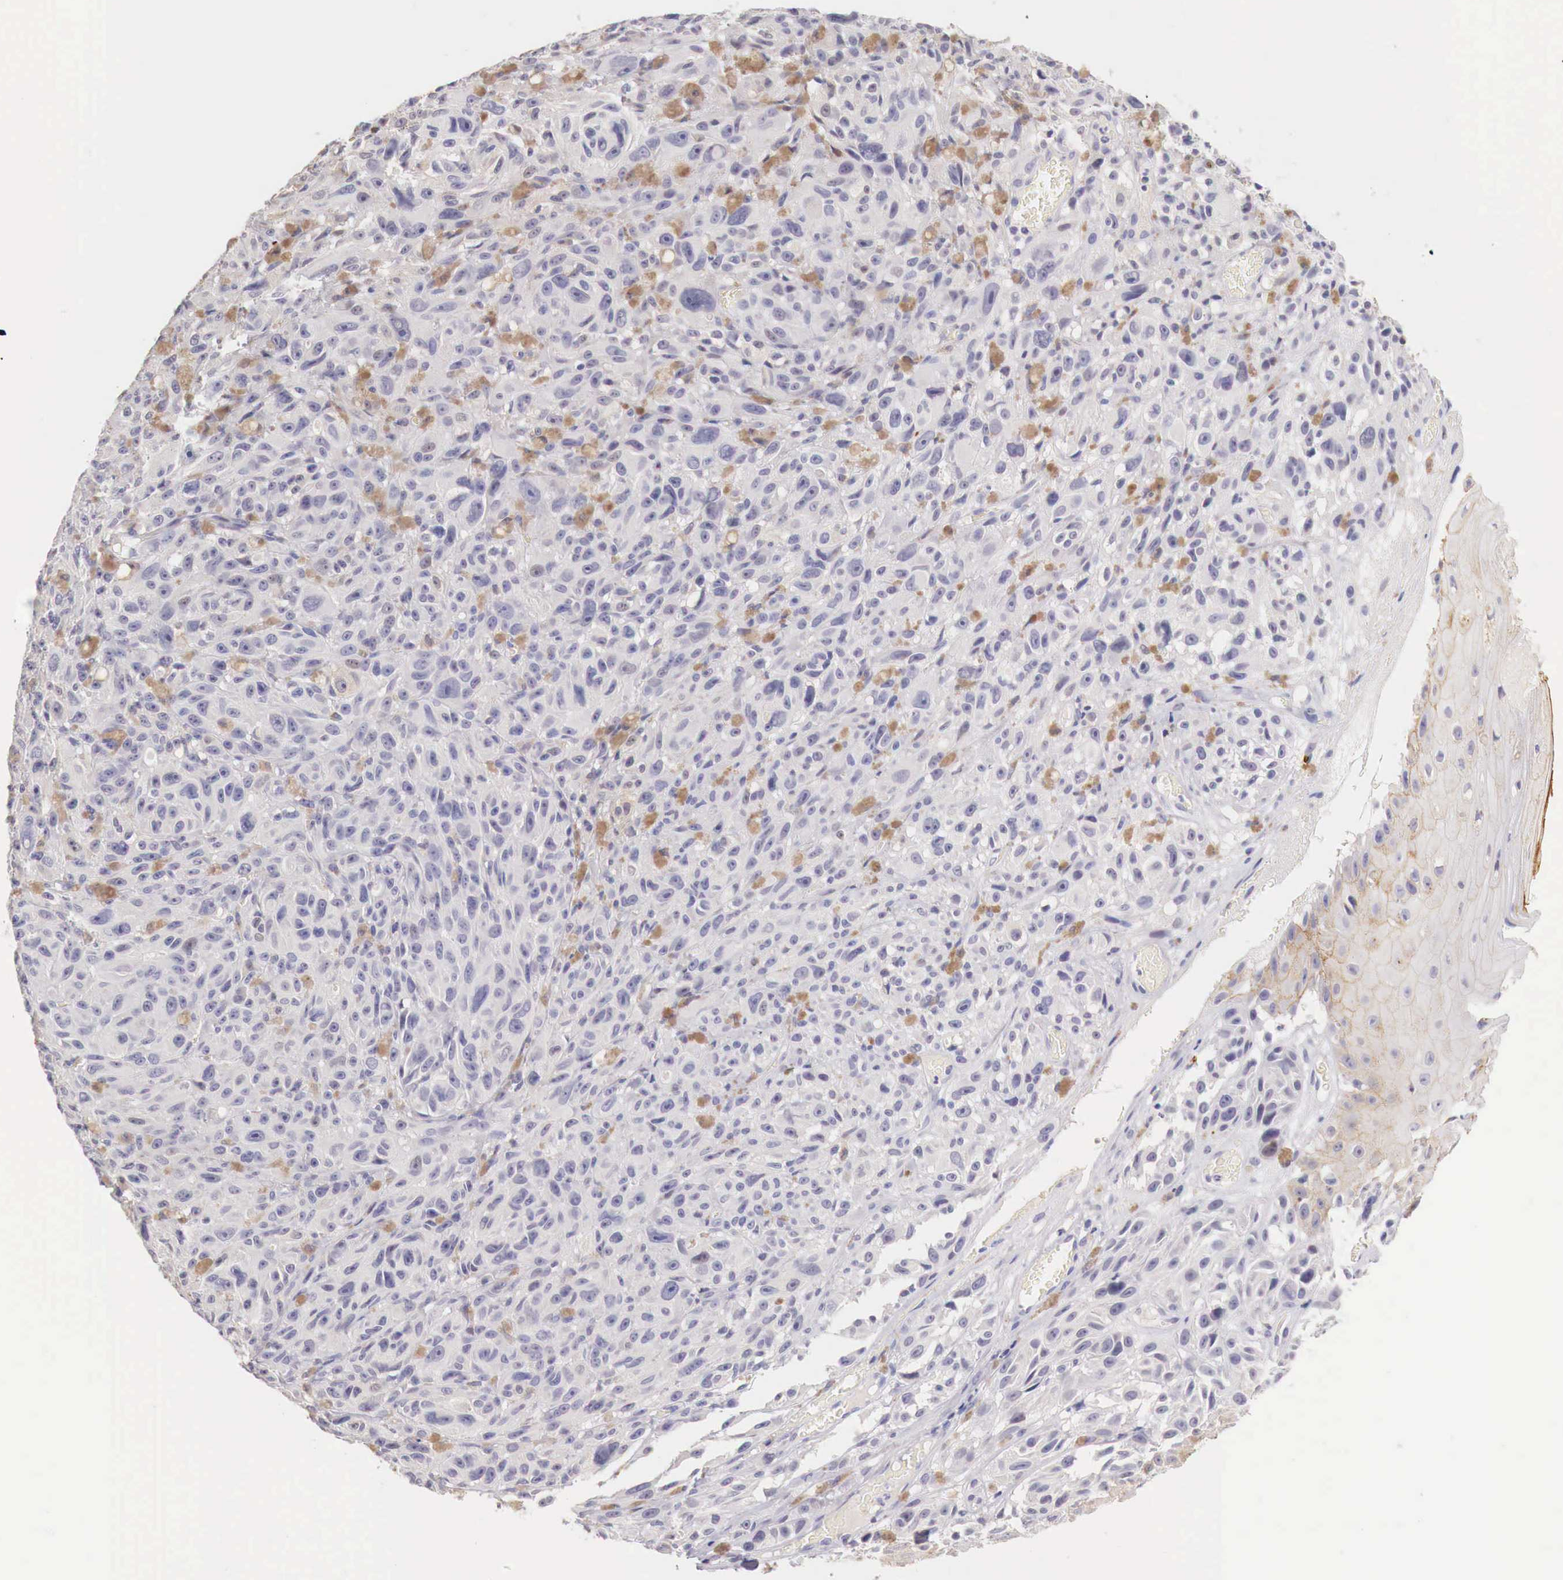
{"staining": {"intensity": "moderate", "quantity": "25%-75%", "location": "cytoplasmic/membranous"}, "tissue": "melanoma", "cell_type": "Tumor cells", "image_type": "cancer", "snomed": [{"axis": "morphology", "description": "Malignant melanoma, NOS"}, {"axis": "topography", "description": "Skin"}], "caption": "Immunohistochemical staining of malignant melanoma demonstrates medium levels of moderate cytoplasmic/membranous staining in approximately 25%-75% of tumor cells. (DAB (3,3'-diaminobenzidine) IHC with brightfield microscopy, high magnification).", "gene": "ITIH6", "patient": {"sex": "male", "age": 67}}